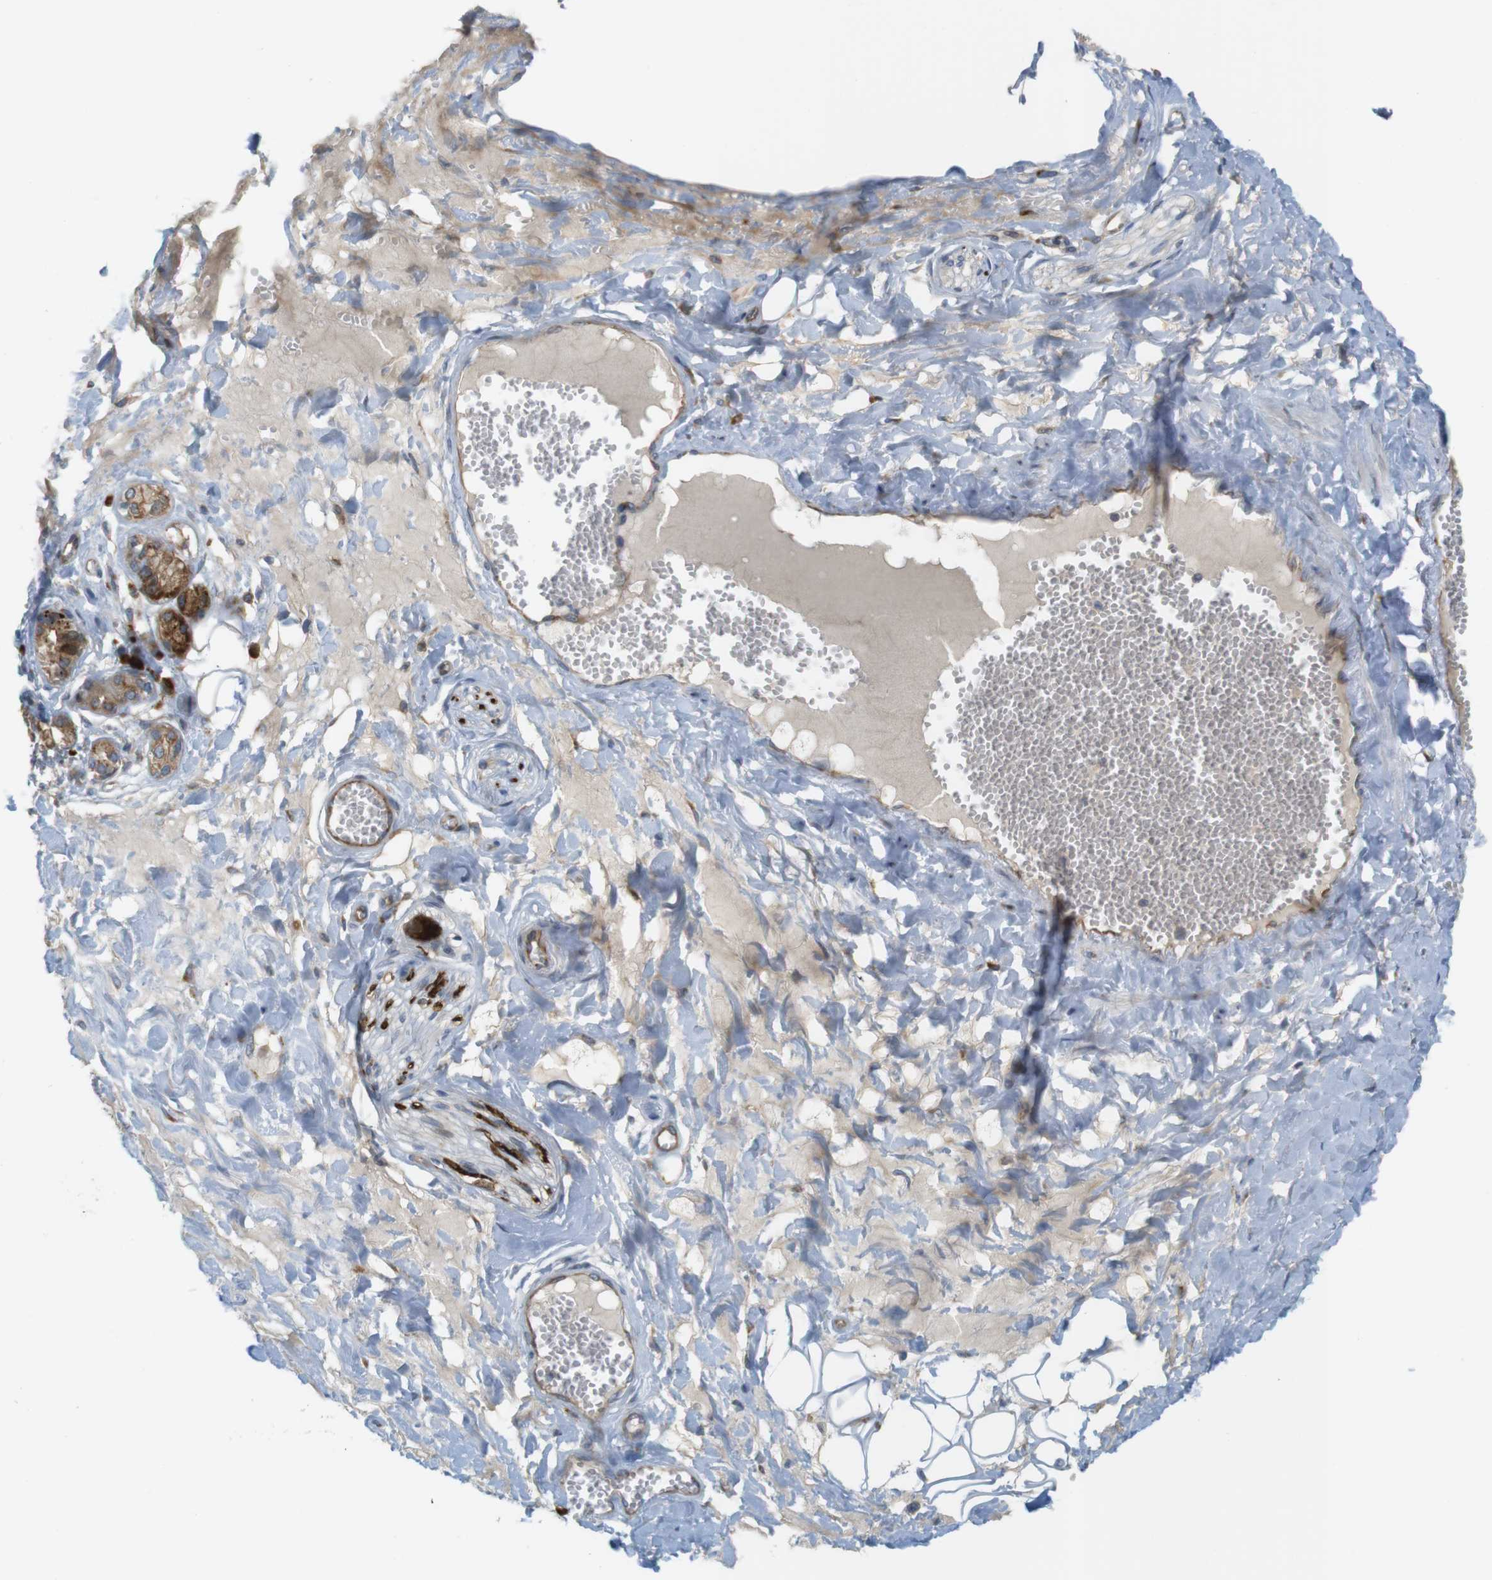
{"staining": {"intensity": "negative", "quantity": "none", "location": "none"}, "tissue": "adipose tissue", "cell_type": "Adipocytes", "image_type": "normal", "snomed": [{"axis": "morphology", "description": "Normal tissue, NOS"}, {"axis": "morphology", "description": "Inflammation, NOS"}, {"axis": "topography", "description": "Salivary gland"}, {"axis": "topography", "description": "Peripheral nerve tissue"}], "caption": "IHC photomicrograph of benign adipose tissue stained for a protein (brown), which reveals no staining in adipocytes. The staining was performed using DAB to visualize the protein expression in brown, while the nuclei were stained in blue with hematoxylin (Magnification: 20x).", "gene": "GJC3", "patient": {"sex": "female", "age": 75}}